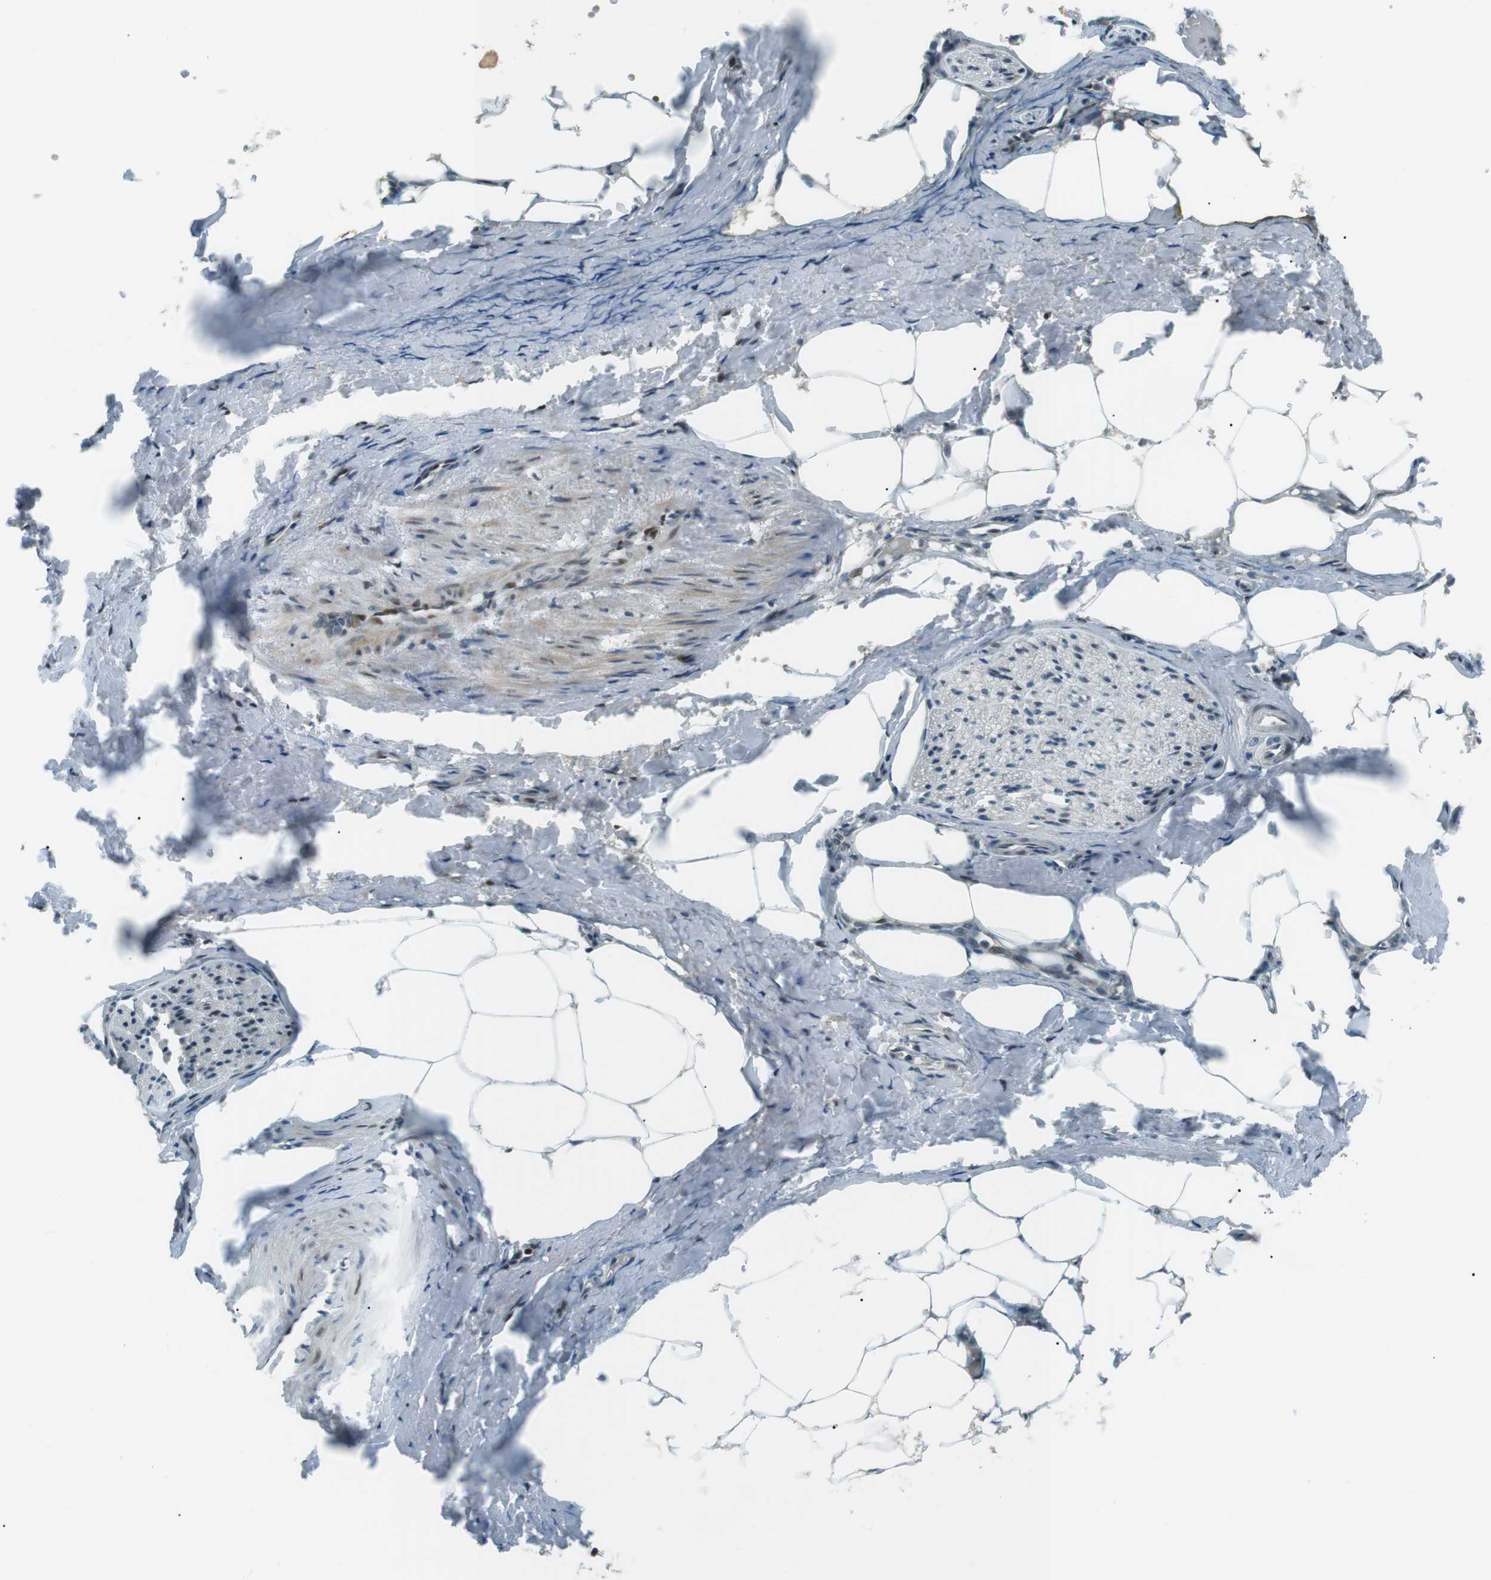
{"staining": {"intensity": "weak", "quantity": "25%-75%", "location": "nuclear"}, "tissue": "adipose tissue", "cell_type": "Adipocytes", "image_type": "normal", "snomed": [{"axis": "morphology", "description": "Normal tissue, NOS"}, {"axis": "topography", "description": "Soft tissue"}, {"axis": "topography", "description": "Vascular tissue"}], "caption": "Benign adipose tissue reveals weak nuclear positivity in about 25%-75% of adipocytes.", "gene": "PJA1", "patient": {"sex": "female", "age": 35}}